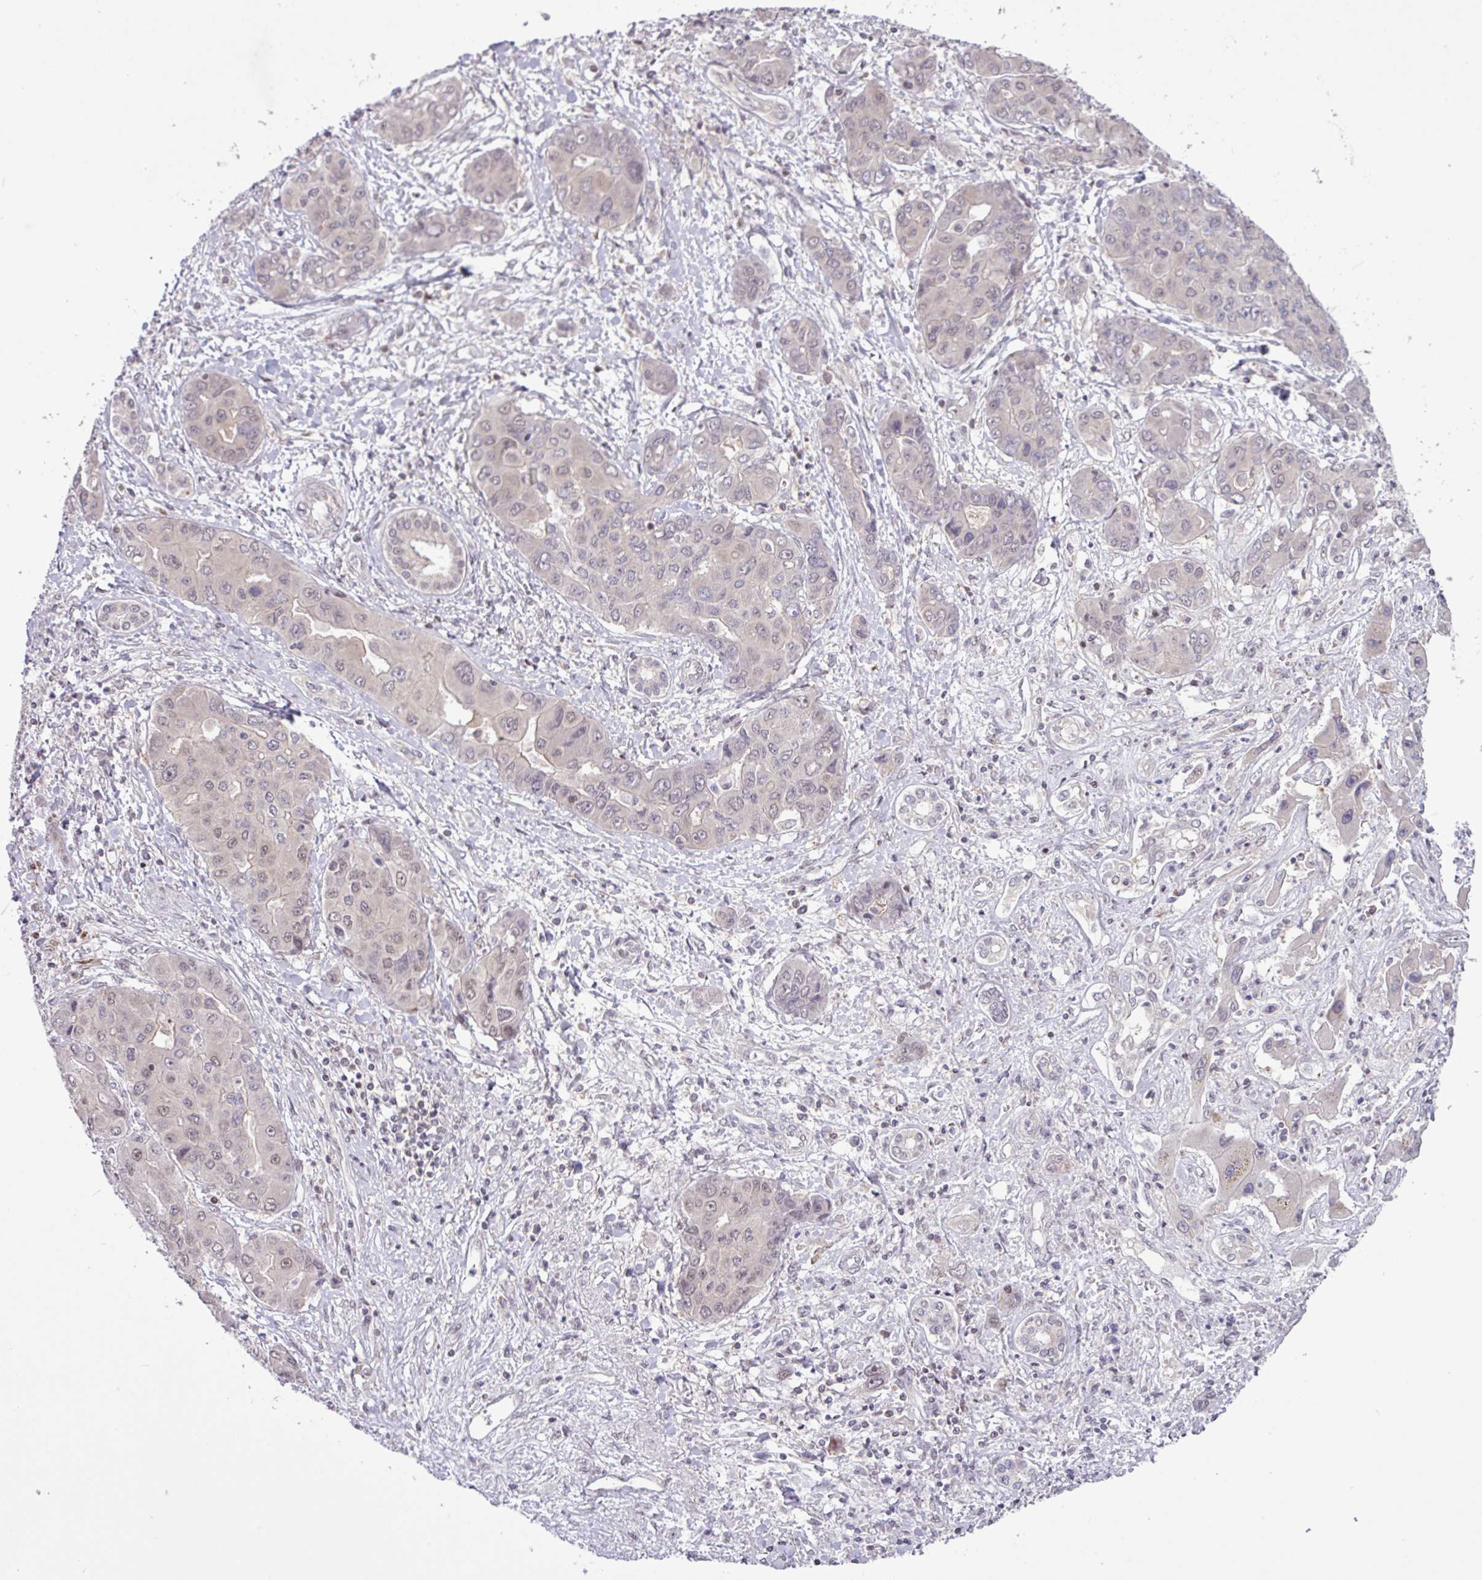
{"staining": {"intensity": "weak", "quantity": "<25%", "location": "nuclear"}, "tissue": "liver cancer", "cell_type": "Tumor cells", "image_type": "cancer", "snomed": [{"axis": "morphology", "description": "Cholangiocarcinoma"}, {"axis": "topography", "description": "Liver"}], "caption": "The IHC photomicrograph has no significant expression in tumor cells of liver cholangiocarcinoma tissue. (Brightfield microscopy of DAB (3,3'-diaminobenzidine) immunohistochemistry at high magnification).", "gene": "RTL3", "patient": {"sex": "male", "age": 67}}